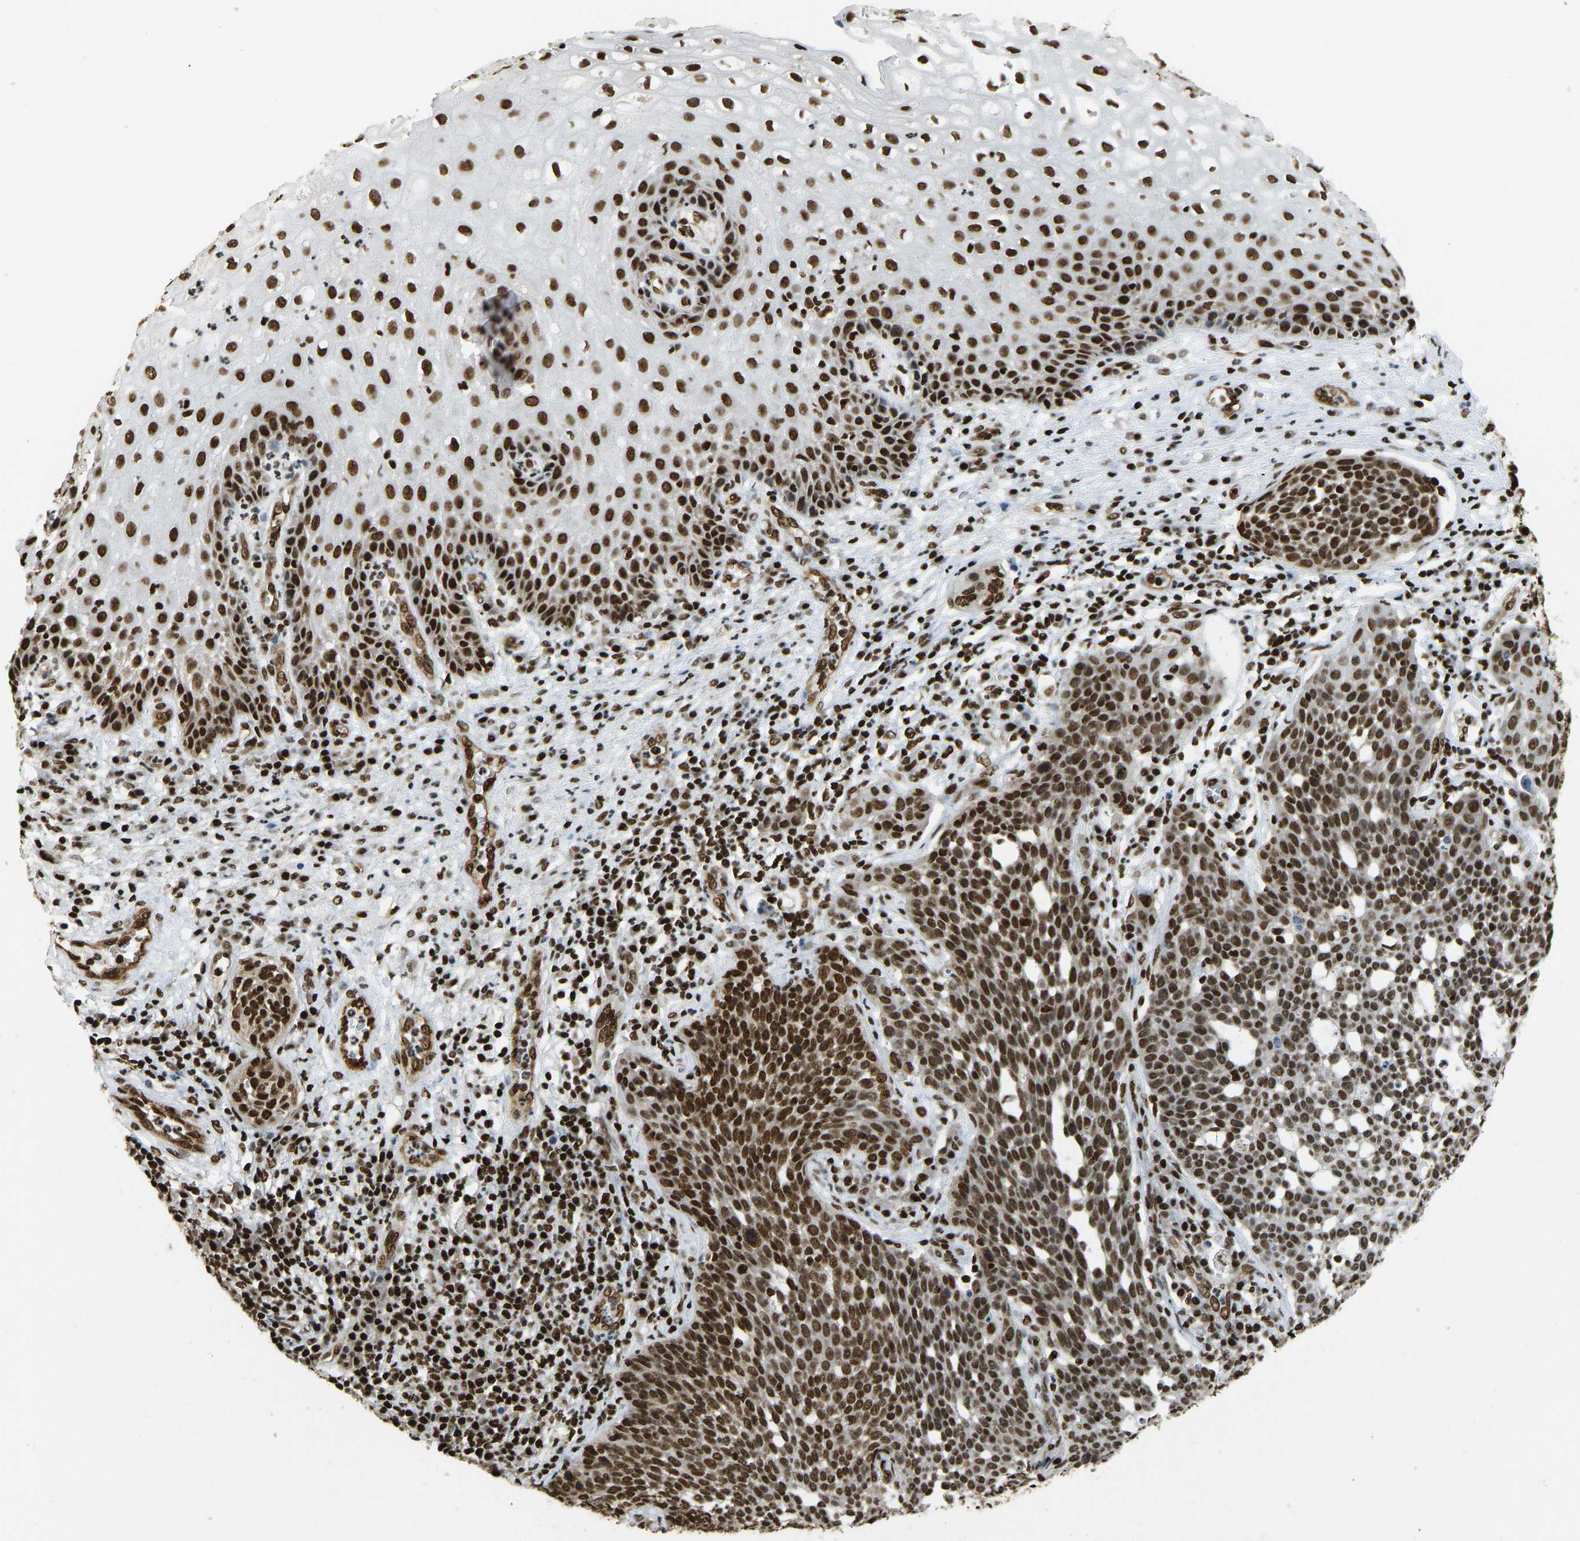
{"staining": {"intensity": "strong", "quantity": ">75%", "location": "nuclear"}, "tissue": "cervical cancer", "cell_type": "Tumor cells", "image_type": "cancer", "snomed": [{"axis": "morphology", "description": "Squamous cell carcinoma, NOS"}, {"axis": "topography", "description": "Cervix"}], "caption": "IHC micrograph of human cervical cancer stained for a protein (brown), which demonstrates high levels of strong nuclear expression in about >75% of tumor cells.", "gene": "ZSCAN20", "patient": {"sex": "female", "age": 34}}